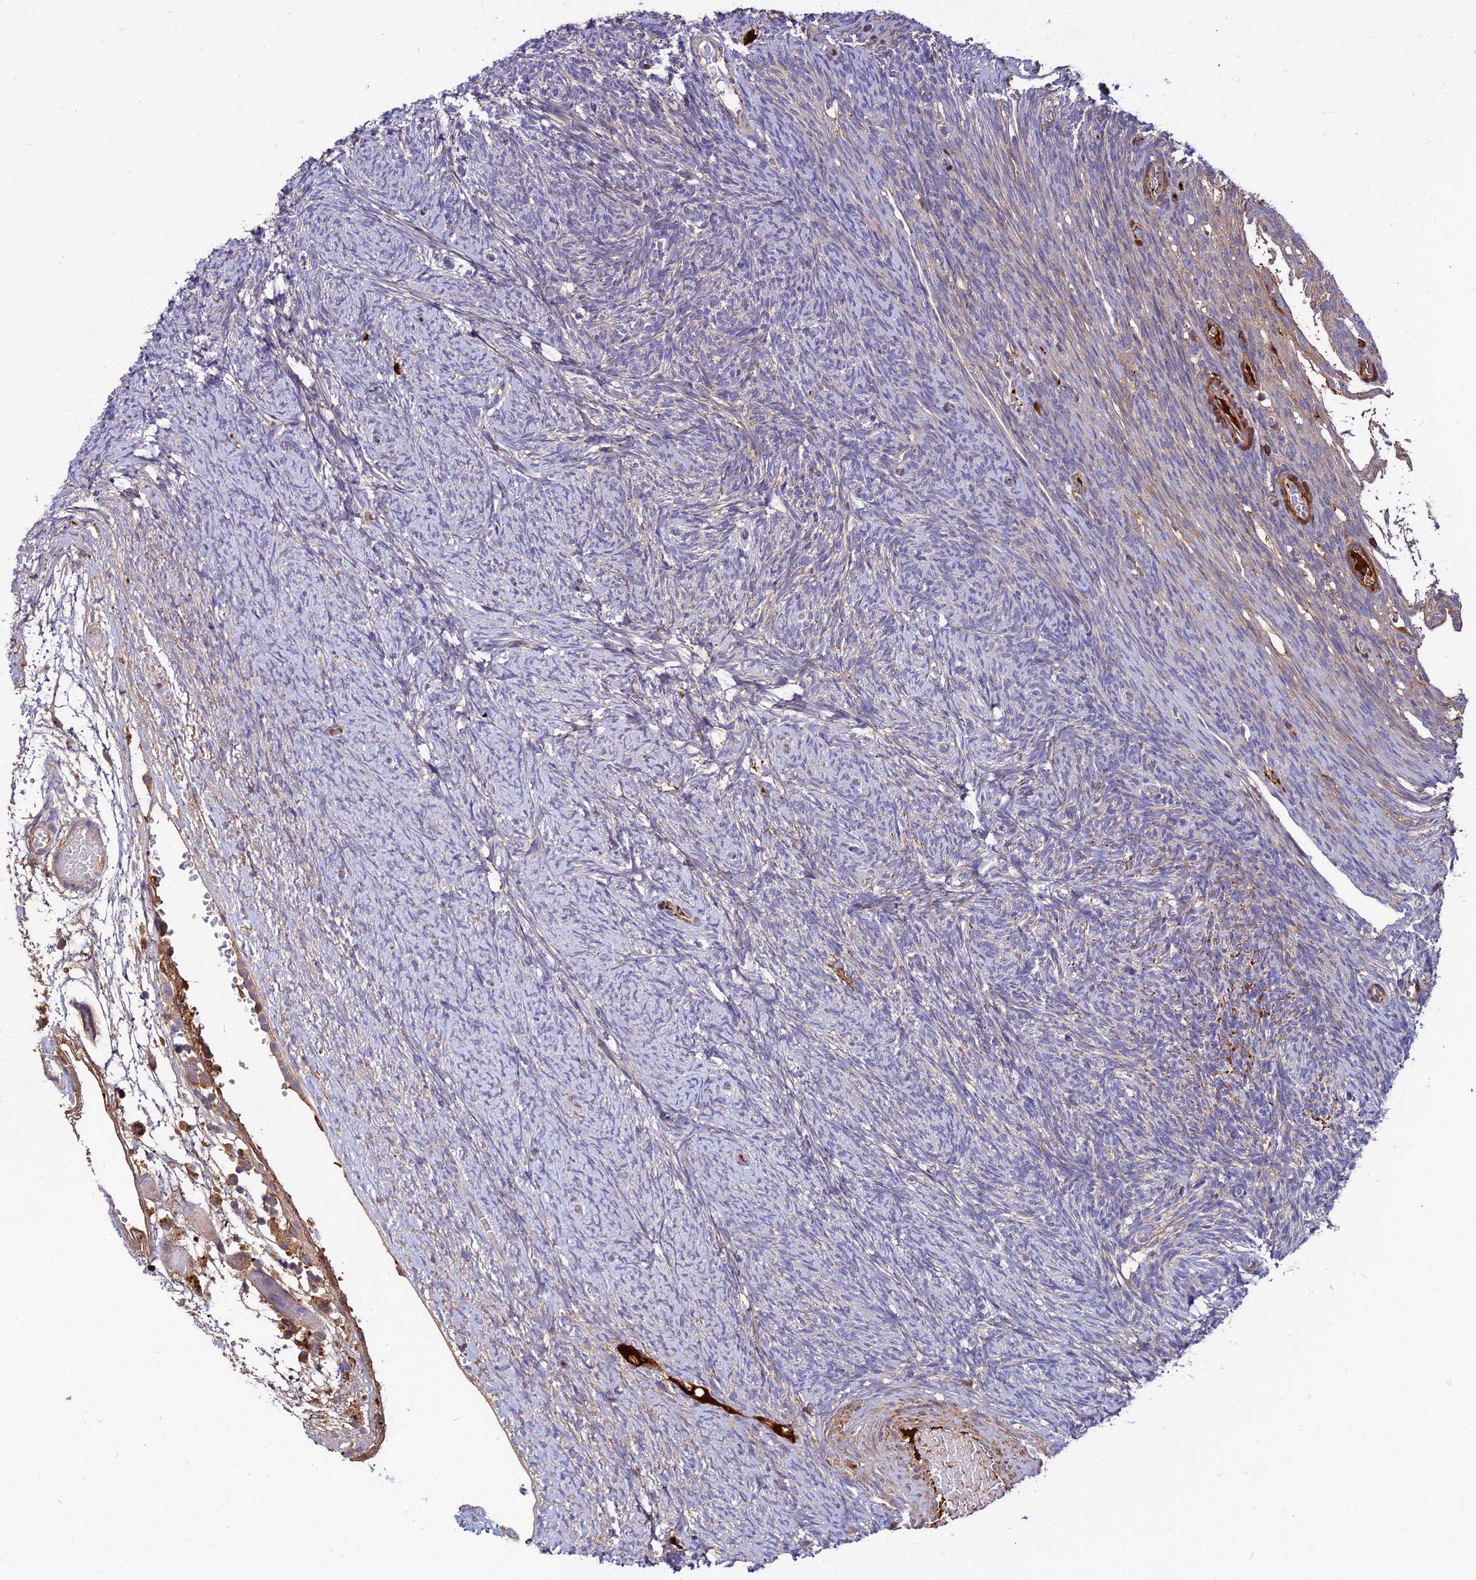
{"staining": {"intensity": "moderate", "quantity": ">75%", "location": "cytoplasmic/membranous"}, "tissue": "ovary", "cell_type": "Follicle cells", "image_type": "normal", "snomed": [{"axis": "morphology", "description": "Normal tissue, NOS"}, {"axis": "topography", "description": "Ovary"}], "caption": "A brown stain highlights moderate cytoplasmic/membranous expression of a protein in follicle cells of normal human ovary. (brown staining indicates protein expression, while blue staining denotes nuclei).", "gene": "PYM1", "patient": {"sex": "female", "age": 44}}